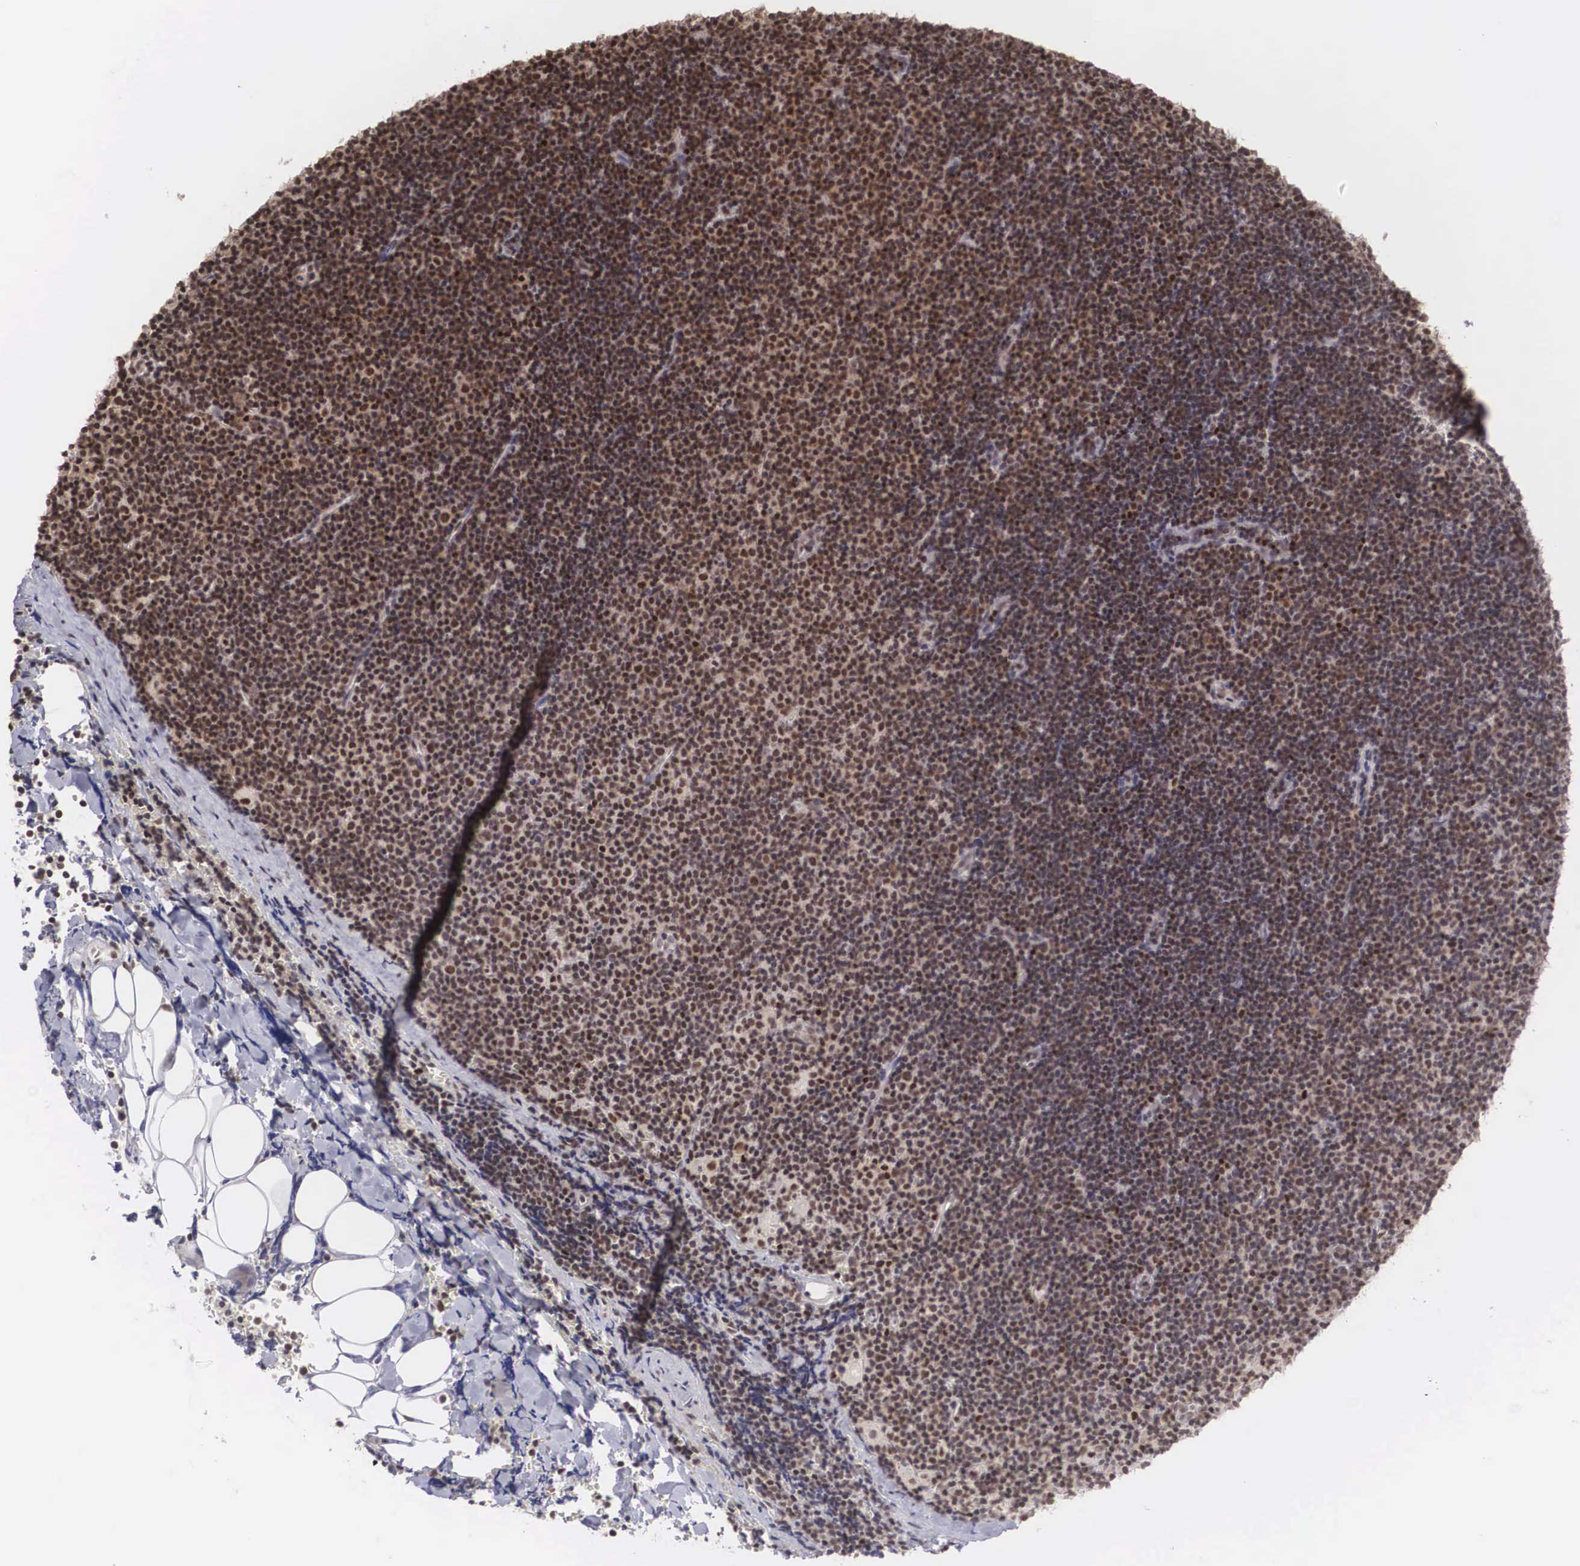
{"staining": {"intensity": "strong", "quantity": ">75%", "location": "cytoplasmic/membranous,nuclear"}, "tissue": "lymphoma", "cell_type": "Tumor cells", "image_type": "cancer", "snomed": [{"axis": "morphology", "description": "Malignant lymphoma, non-Hodgkin's type, Low grade"}, {"axis": "topography", "description": "Lymph node"}], "caption": "About >75% of tumor cells in human lymphoma demonstrate strong cytoplasmic/membranous and nuclear protein positivity as visualized by brown immunohistochemical staining.", "gene": "HTATSF1", "patient": {"sex": "male", "age": 57}}